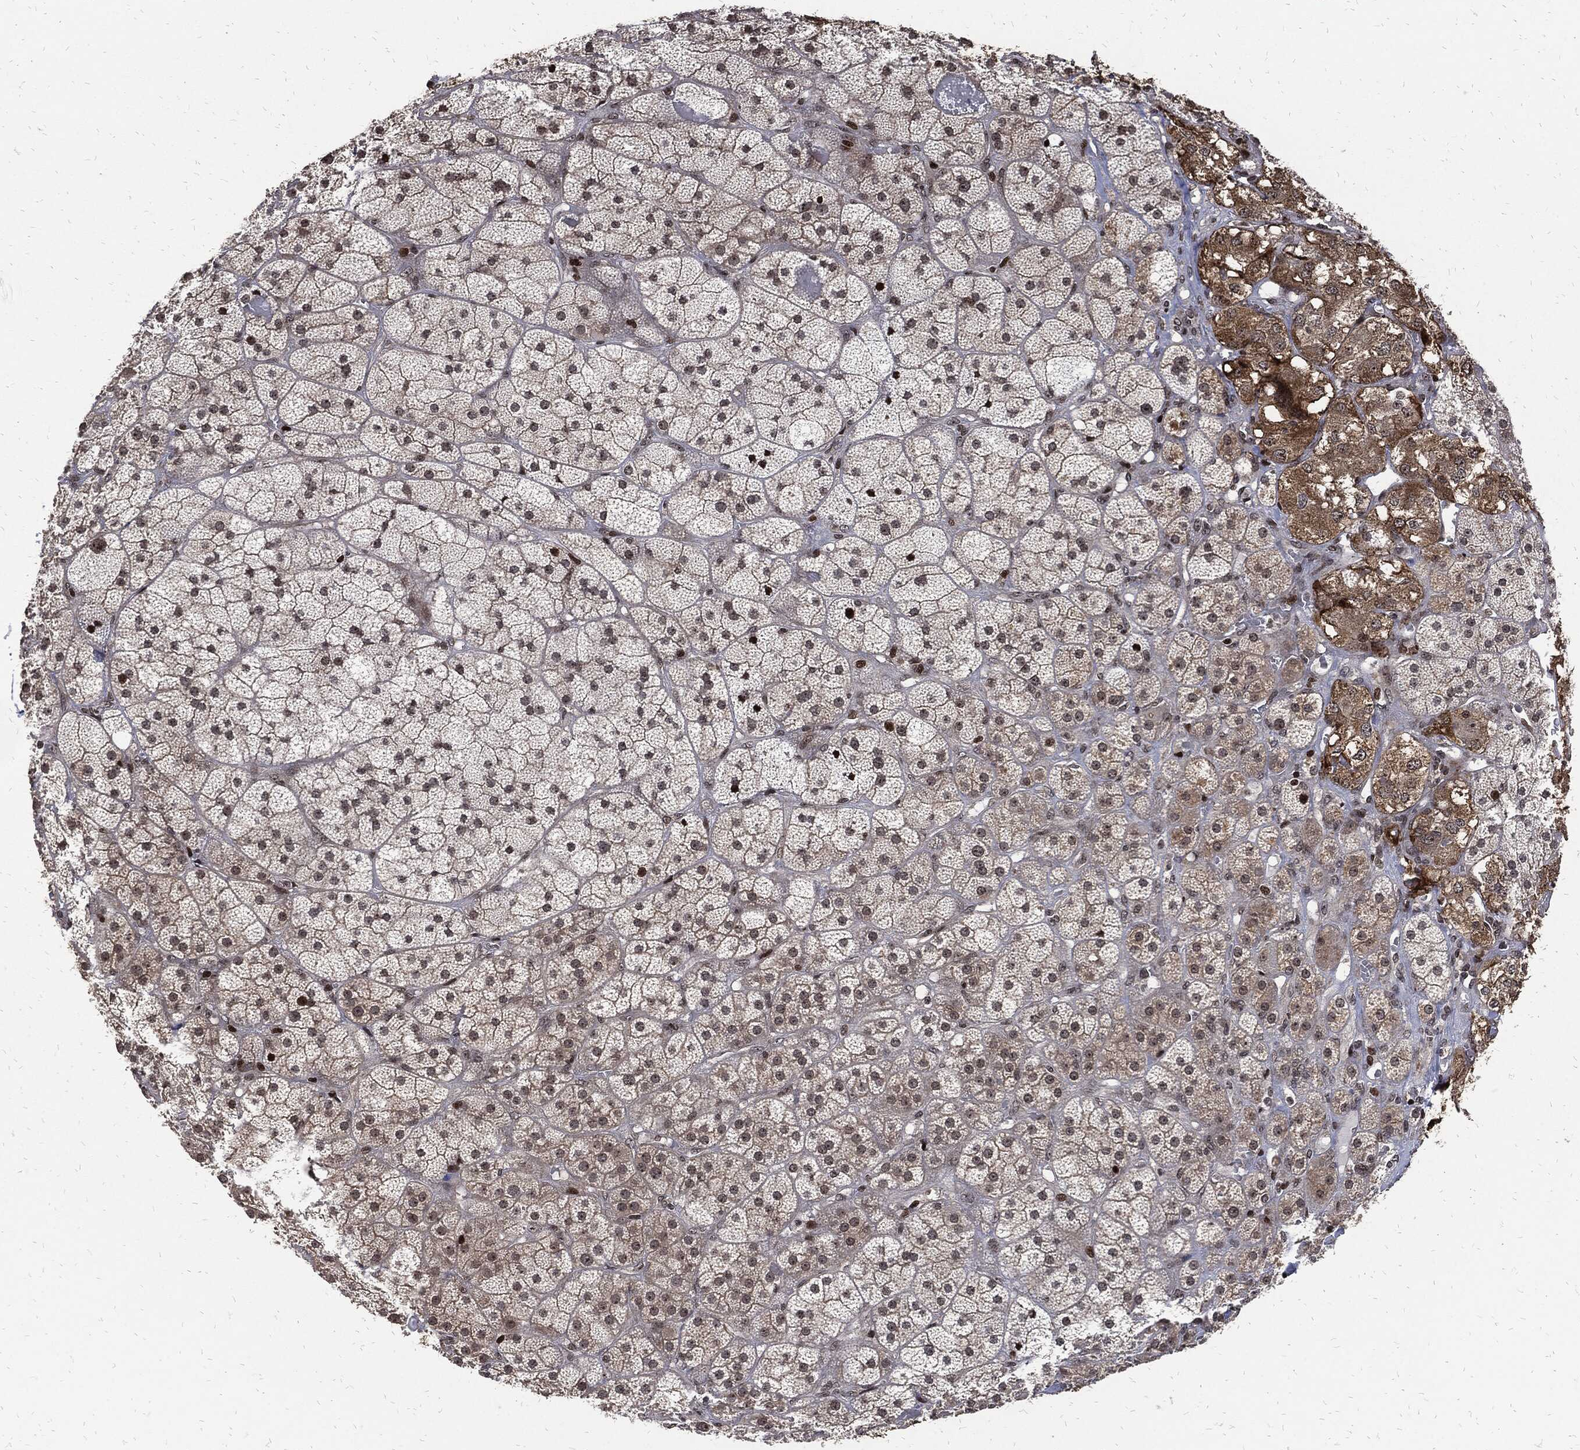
{"staining": {"intensity": "moderate", "quantity": "<25%", "location": "cytoplasmic/membranous,nuclear"}, "tissue": "adrenal gland", "cell_type": "Glandular cells", "image_type": "normal", "snomed": [{"axis": "morphology", "description": "Normal tissue, NOS"}, {"axis": "topography", "description": "Adrenal gland"}], "caption": "This is an image of immunohistochemistry staining of normal adrenal gland, which shows moderate positivity in the cytoplasmic/membranous,nuclear of glandular cells.", "gene": "ZNF775", "patient": {"sex": "male", "age": 57}}